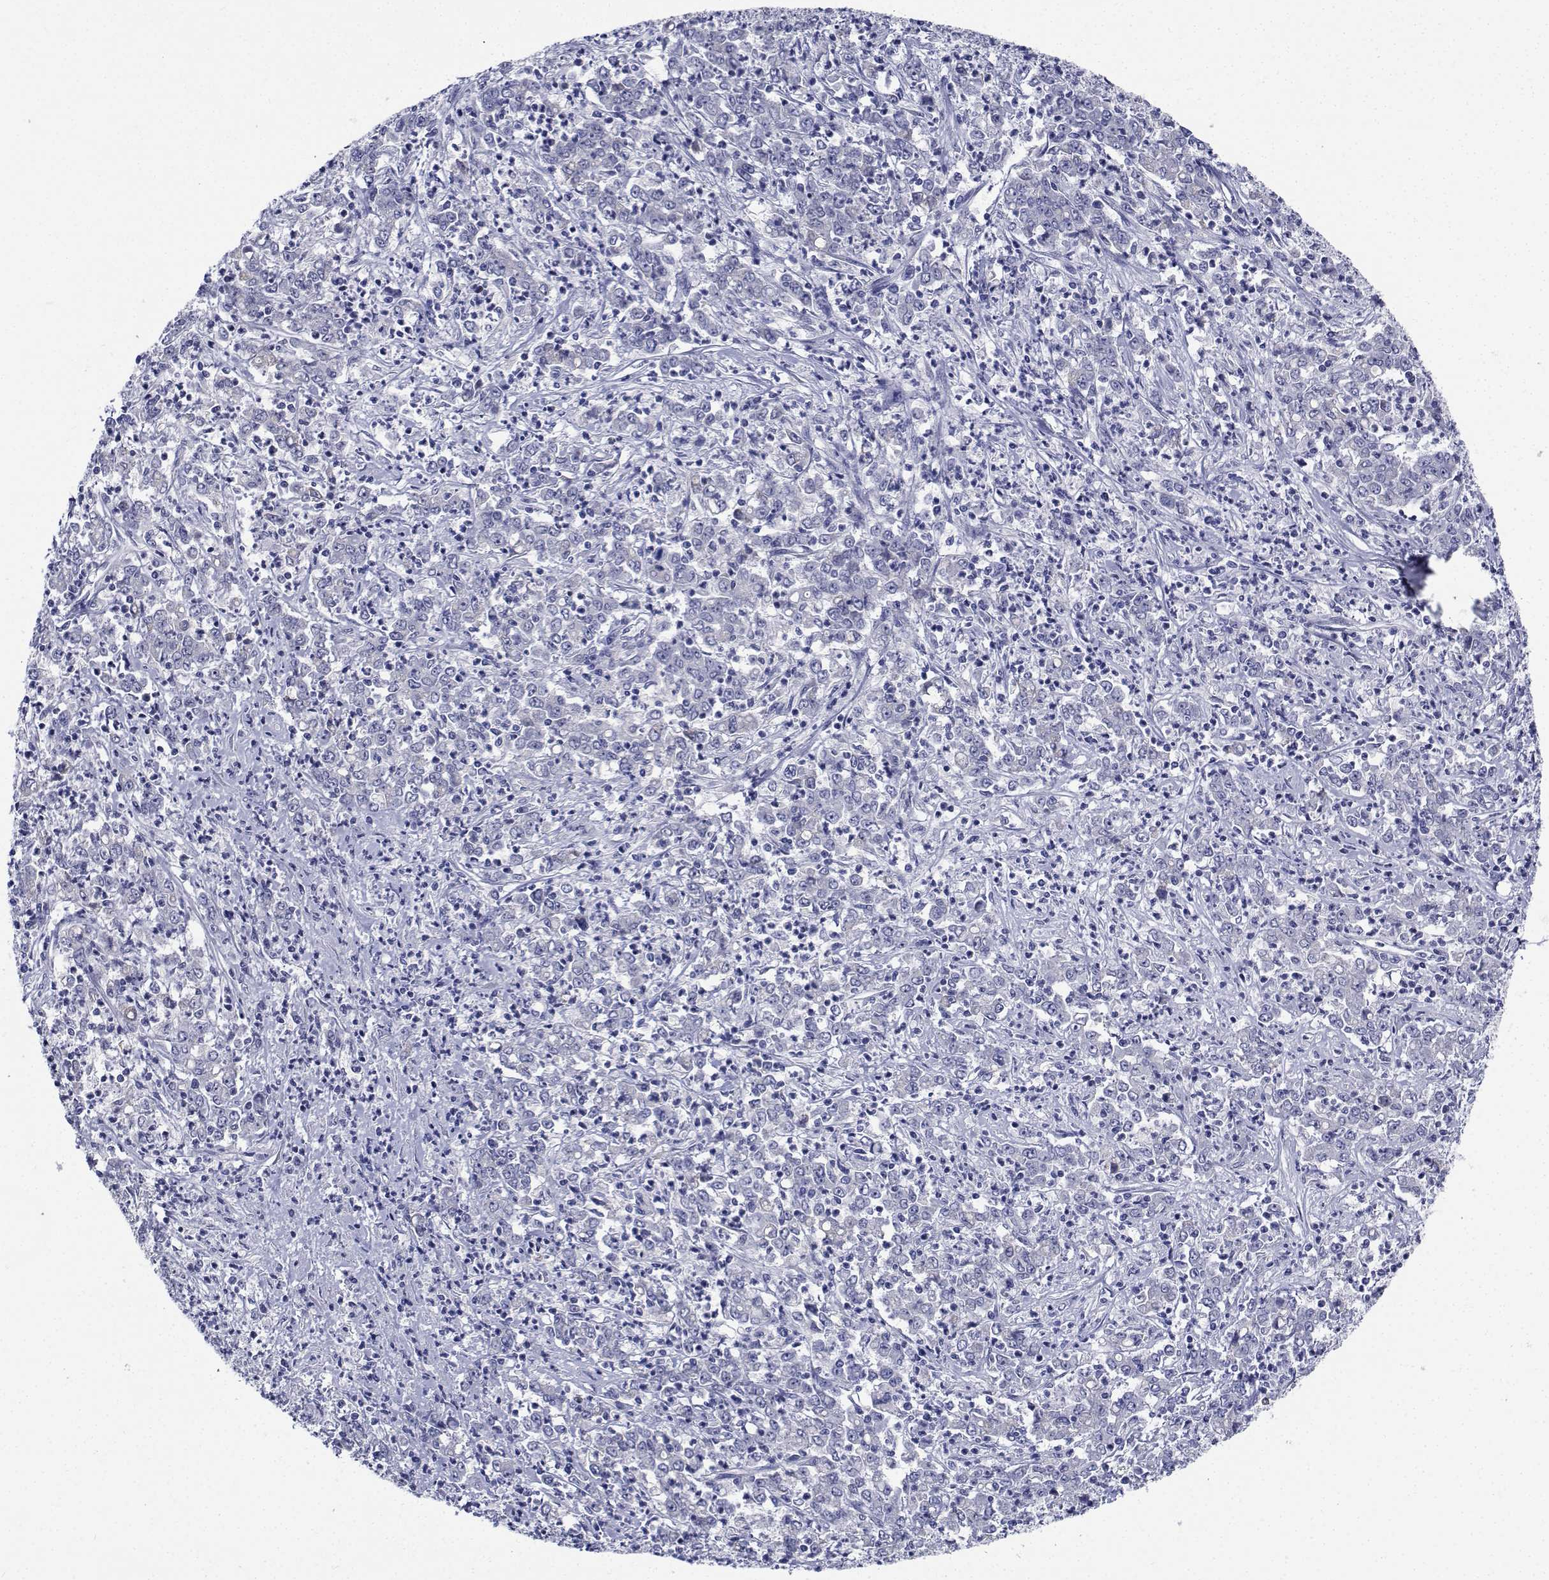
{"staining": {"intensity": "negative", "quantity": "none", "location": "none"}, "tissue": "stomach cancer", "cell_type": "Tumor cells", "image_type": "cancer", "snomed": [{"axis": "morphology", "description": "Adenocarcinoma, NOS"}, {"axis": "topography", "description": "Stomach, lower"}], "caption": "IHC of adenocarcinoma (stomach) displays no expression in tumor cells.", "gene": "CDHR3", "patient": {"sex": "female", "age": 71}}